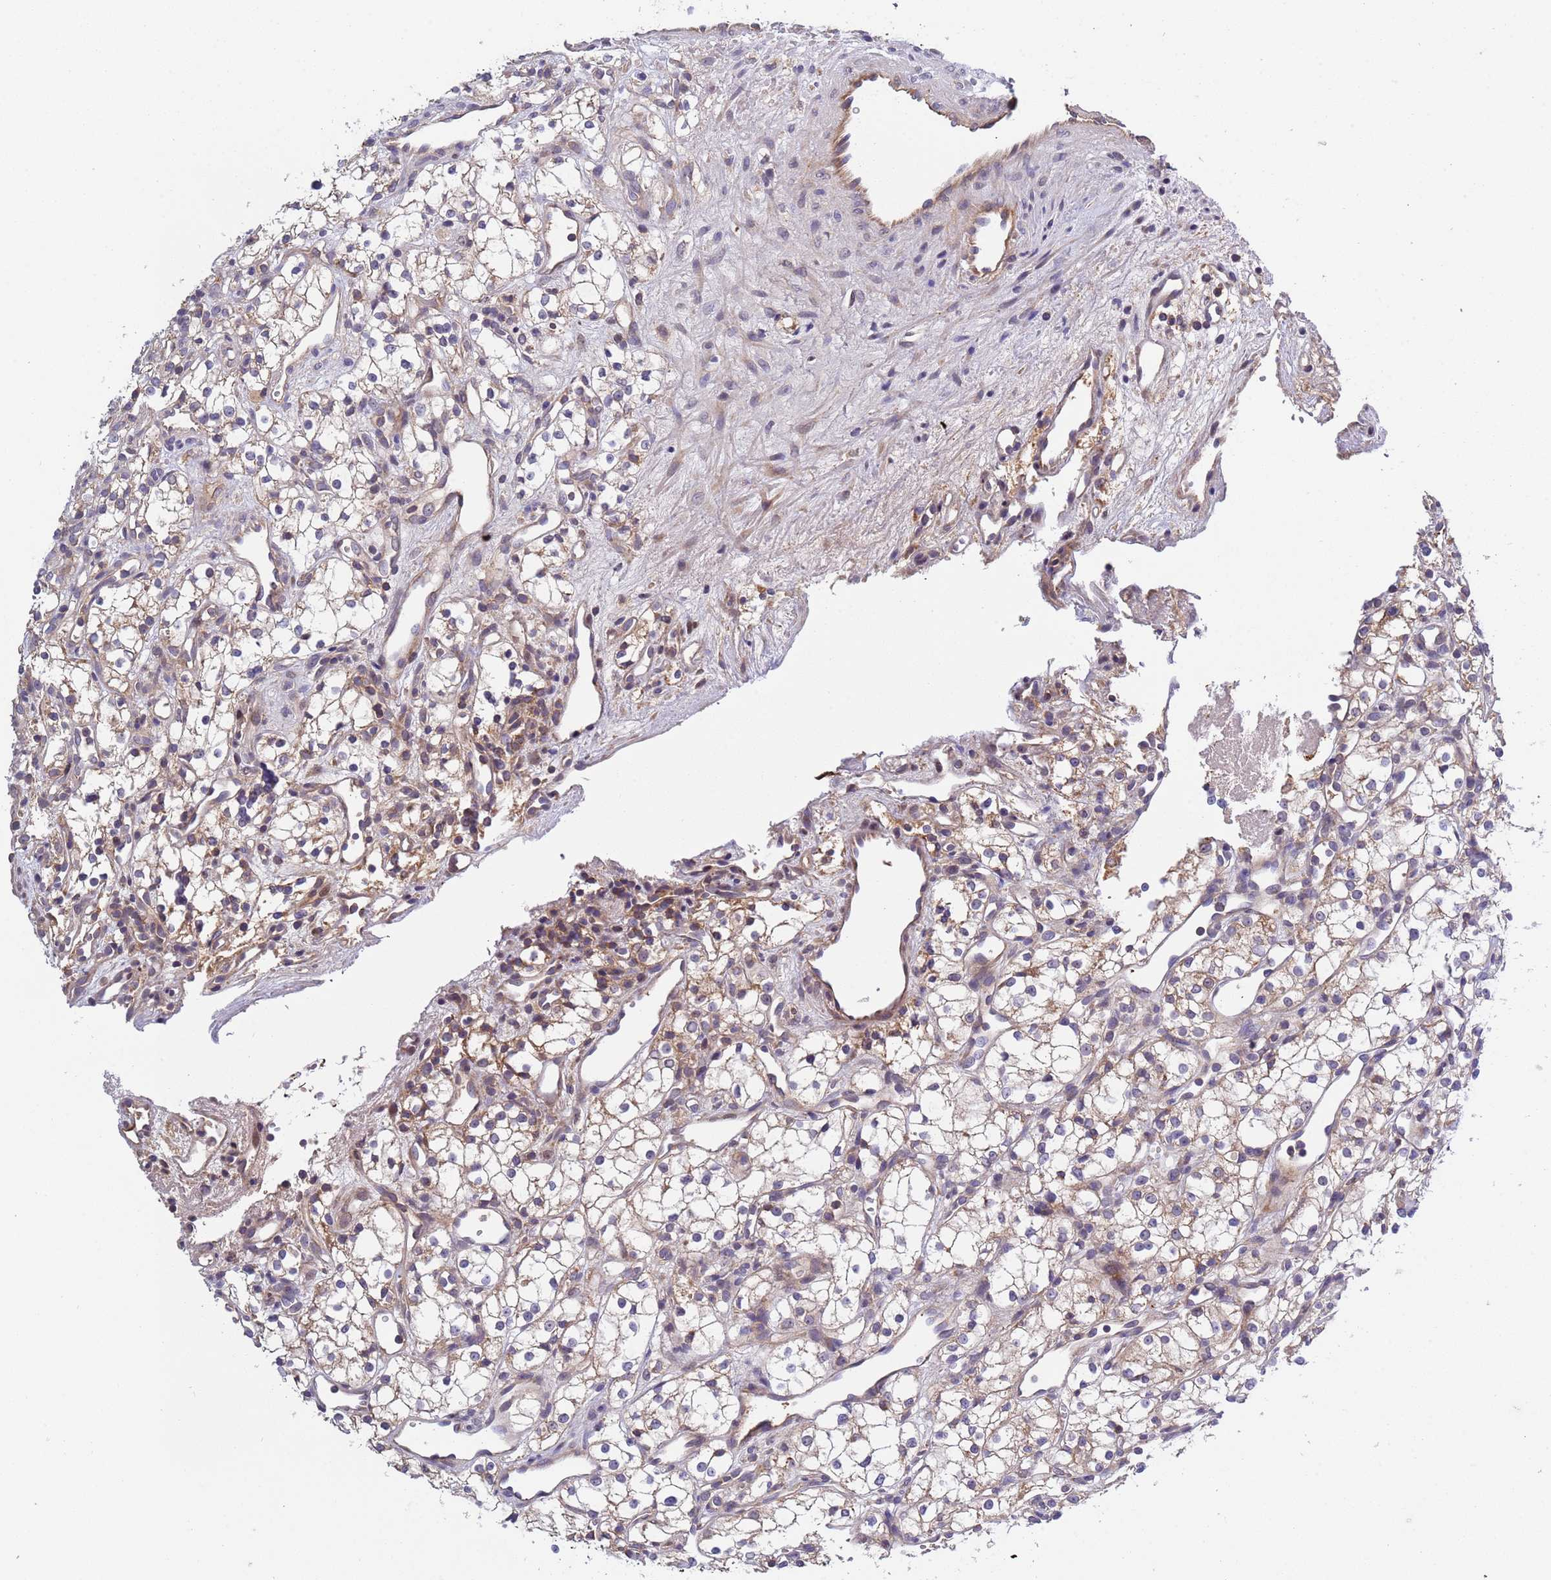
{"staining": {"intensity": "weak", "quantity": "<25%", "location": "cytoplasmic/membranous"}, "tissue": "renal cancer", "cell_type": "Tumor cells", "image_type": "cancer", "snomed": [{"axis": "morphology", "description": "Adenocarcinoma, NOS"}, {"axis": "topography", "description": "Kidney"}], "caption": "Immunohistochemistry (IHC) of adenocarcinoma (renal) reveals no positivity in tumor cells.", "gene": "PARP16", "patient": {"sex": "male", "age": 59}}